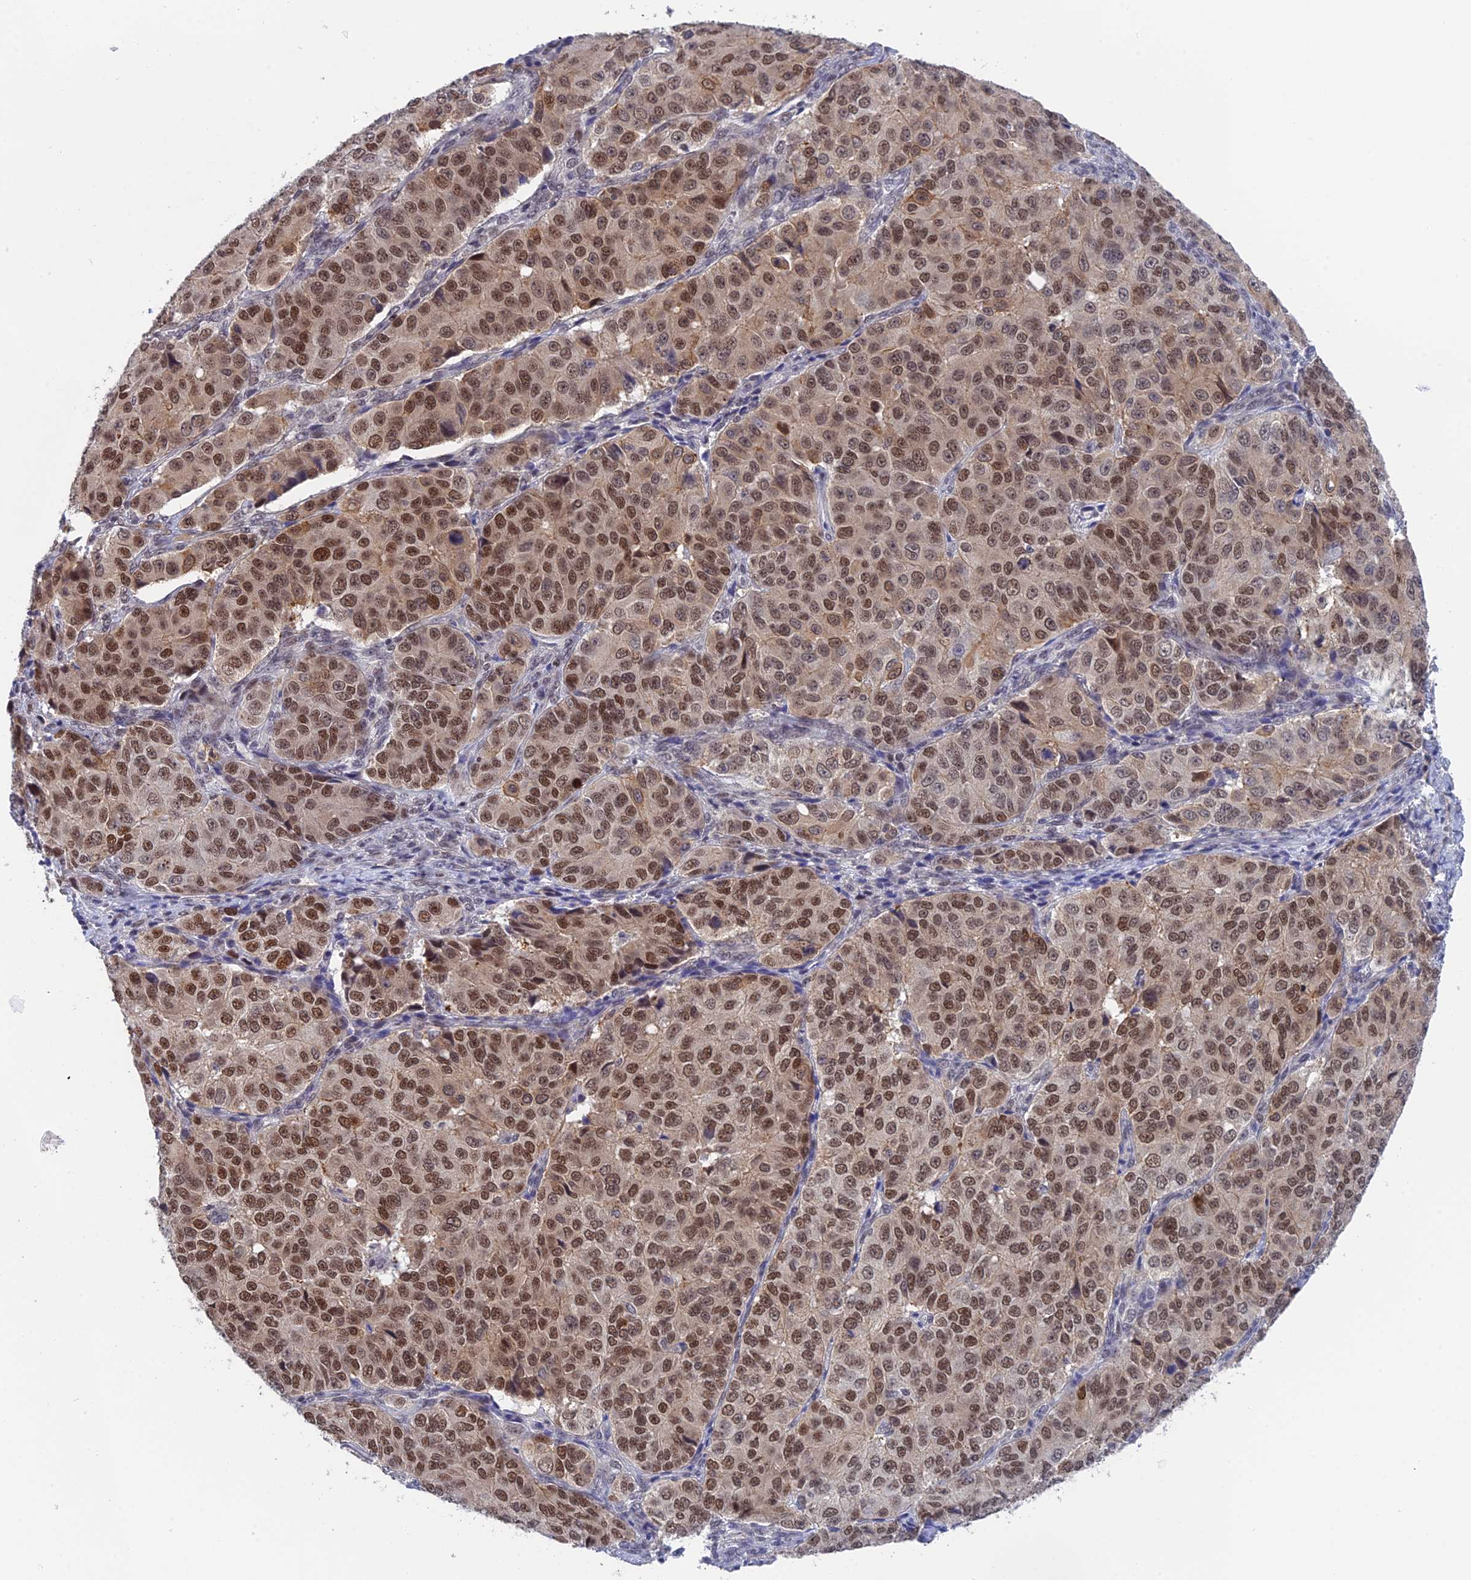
{"staining": {"intensity": "moderate", "quantity": ">75%", "location": "nuclear"}, "tissue": "ovarian cancer", "cell_type": "Tumor cells", "image_type": "cancer", "snomed": [{"axis": "morphology", "description": "Carcinoma, endometroid"}, {"axis": "topography", "description": "Ovary"}], "caption": "Human ovarian endometroid carcinoma stained with a protein marker shows moderate staining in tumor cells.", "gene": "TCEA1", "patient": {"sex": "female", "age": 51}}